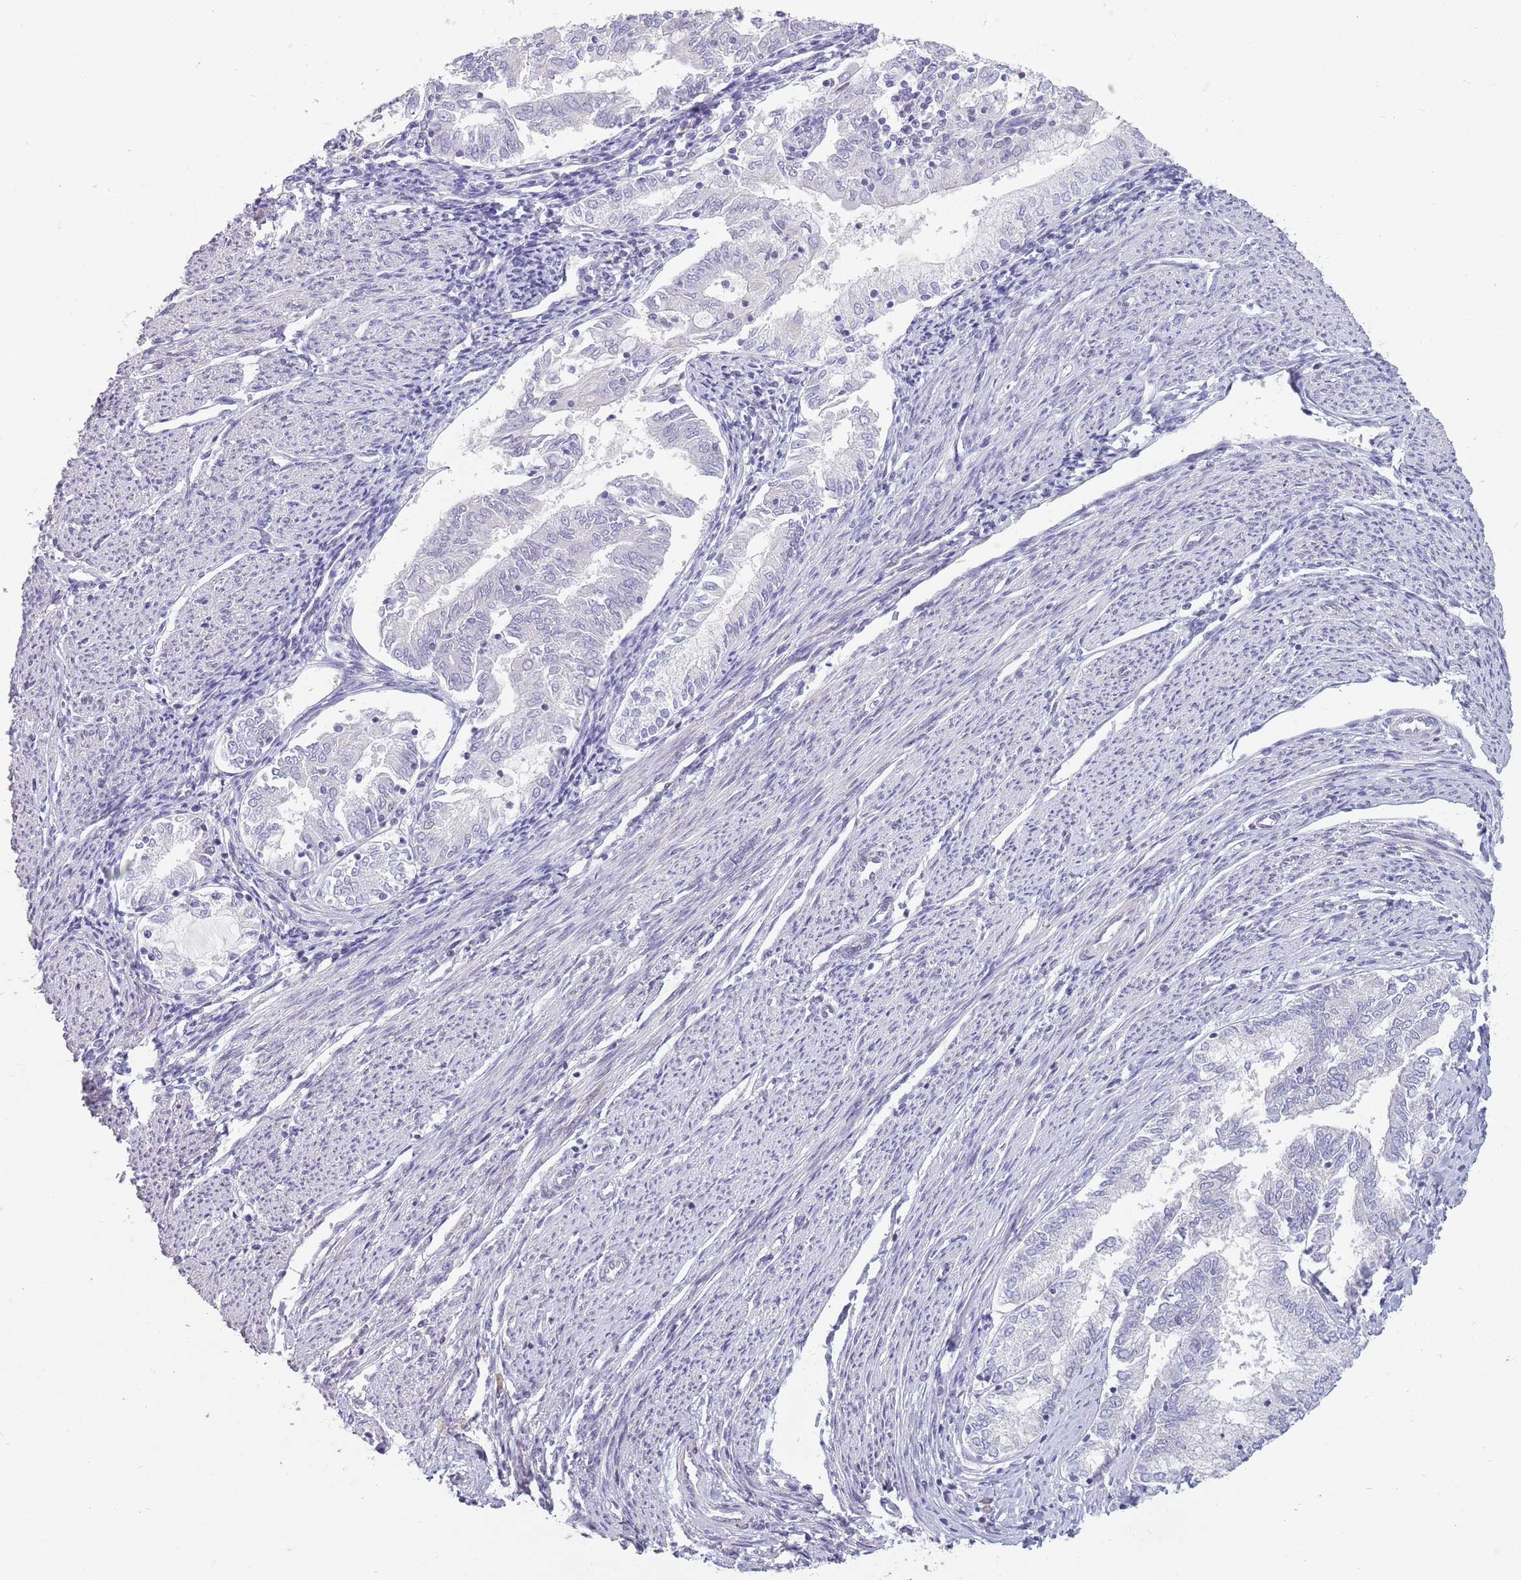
{"staining": {"intensity": "negative", "quantity": "none", "location": "none"}, "tissue": "endometrial cancer", "cell_type": "Tumor cells", "image_type": "cancer", "snomed": [{"axis": "morphology", "description": "Adenocarcinoma, NOS"}, {"axis": "topography", "description": "Endometrium"}], "caption": "This is a histopathology image of IHC staining of endometrial adenocarcinoma, which shows no expression in tumor cells.", "gene": "ZNF574", "patient": {"sex": "female", "age": 79}}